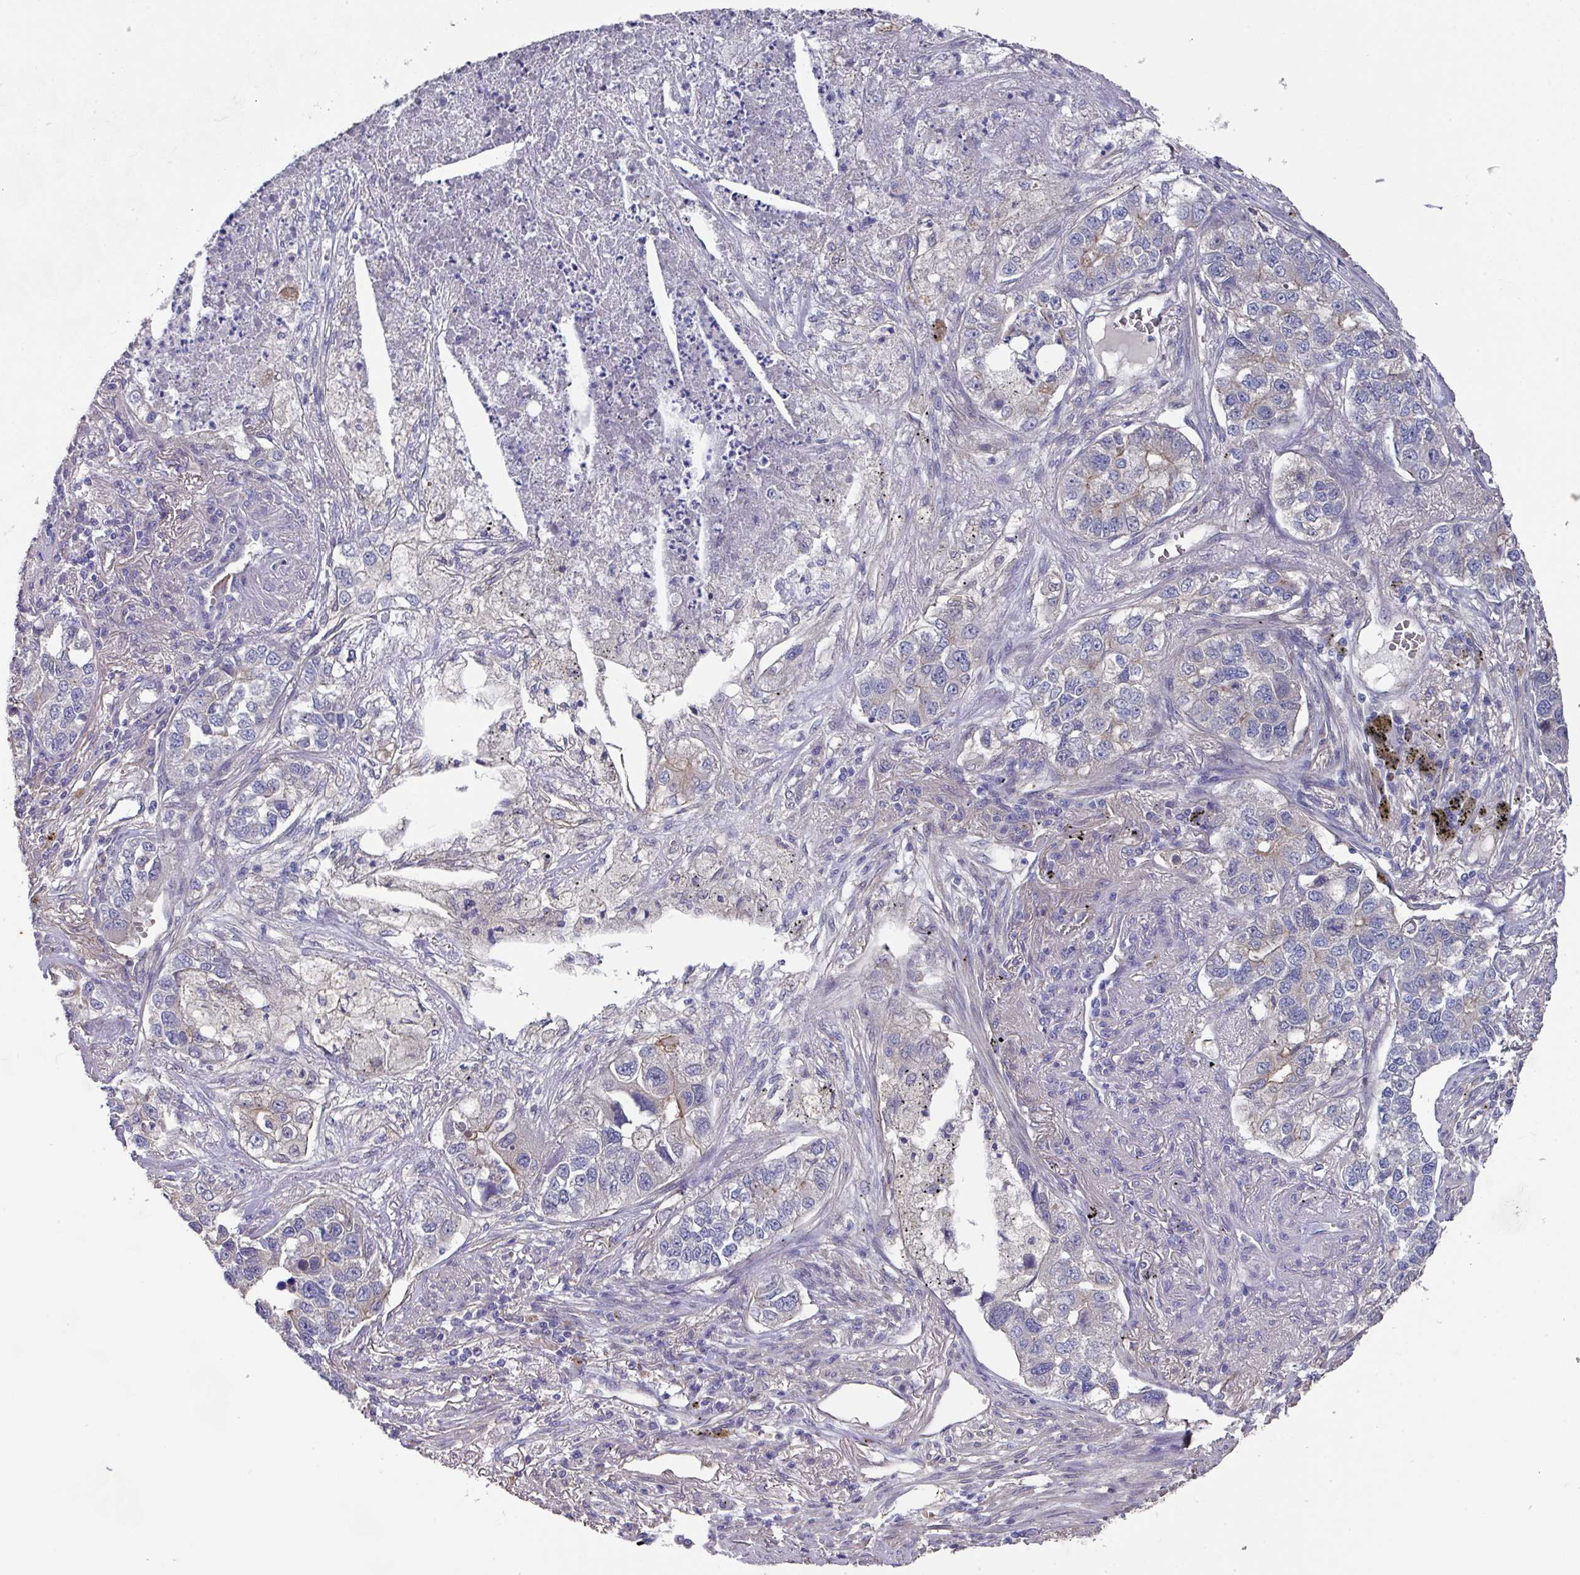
{"staining": {"intensity": "negative", "quantity": "none", "location": "none"}, "tissue": "lung cancer", "cell_type": "Tumor cells", "image_type": "cancer", "snomed": [{"axis": "morphology", "description": "Adenocarcinoma, NOS"}, {"axis": "topography", "description": "Lung"}], "caption": "High magnification brightfield microscopy of lung adenocarcinoma stained with DAB (brown) and counterstained with hematoxylin (blue): tumor cells show no significant expression.", "gene": "PRR5", "patient": {"sex": "male", "age": 49}}